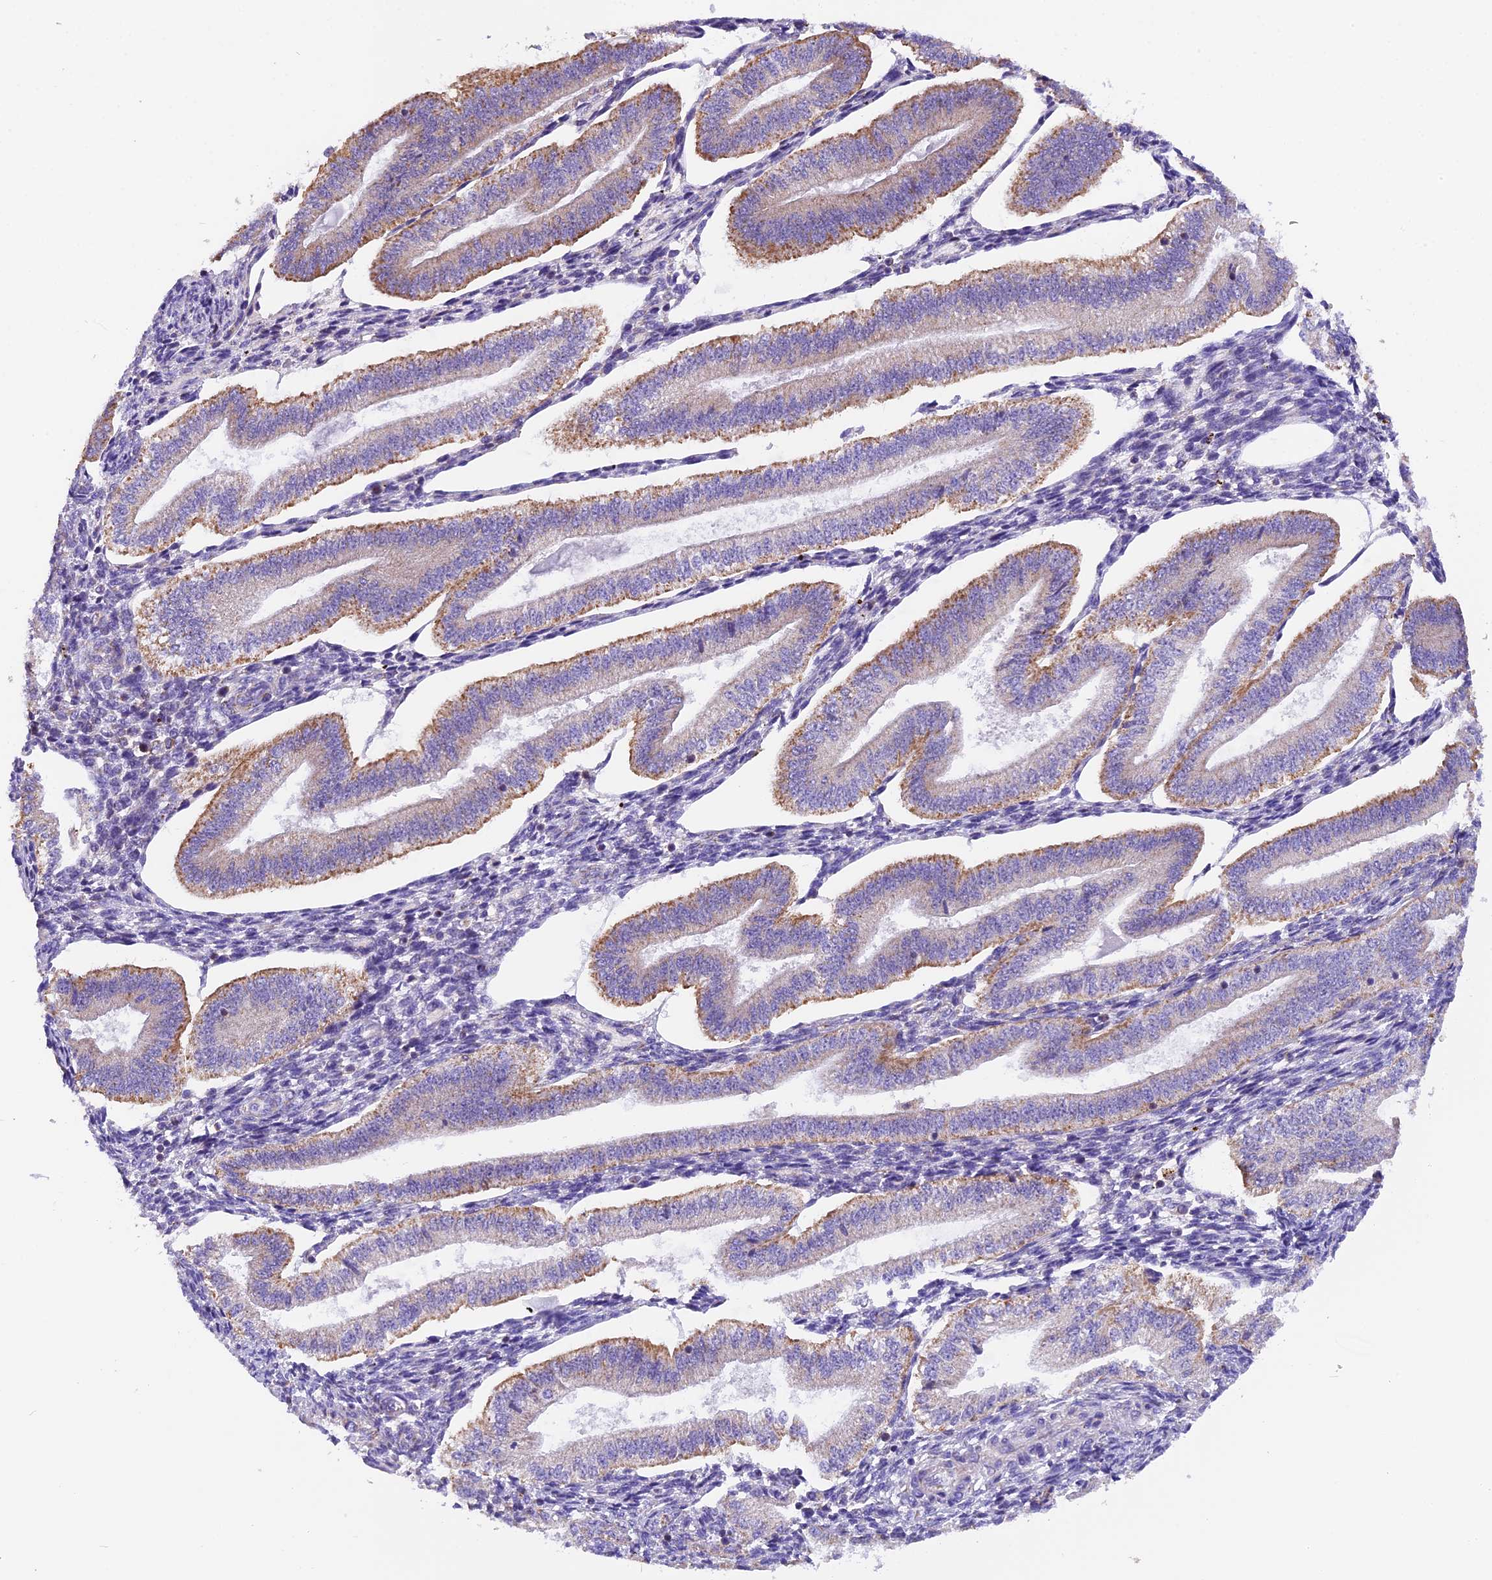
{"staining": {"intensity": "moderate", "quantity": "<25%", "location": "cytoplasmic/membranous"}, "tissue": "endometrium", "cell_type": "Cells in endometrial stroma", "image_type": "normal", "snomed": [{"axis": "morphology", "description": "Normal tissue, NOS"}, {"axis": "topography", "description": "Endometrium"}], "caption": "An IHC image of normal tissue is shown. Protein staining in brown shows moderate cytoplasmic/membranous positivity in endometrium within cells in endometrial stroma.", "gene": "MGME1", "patient": {"sex": "female", "age": 34}}